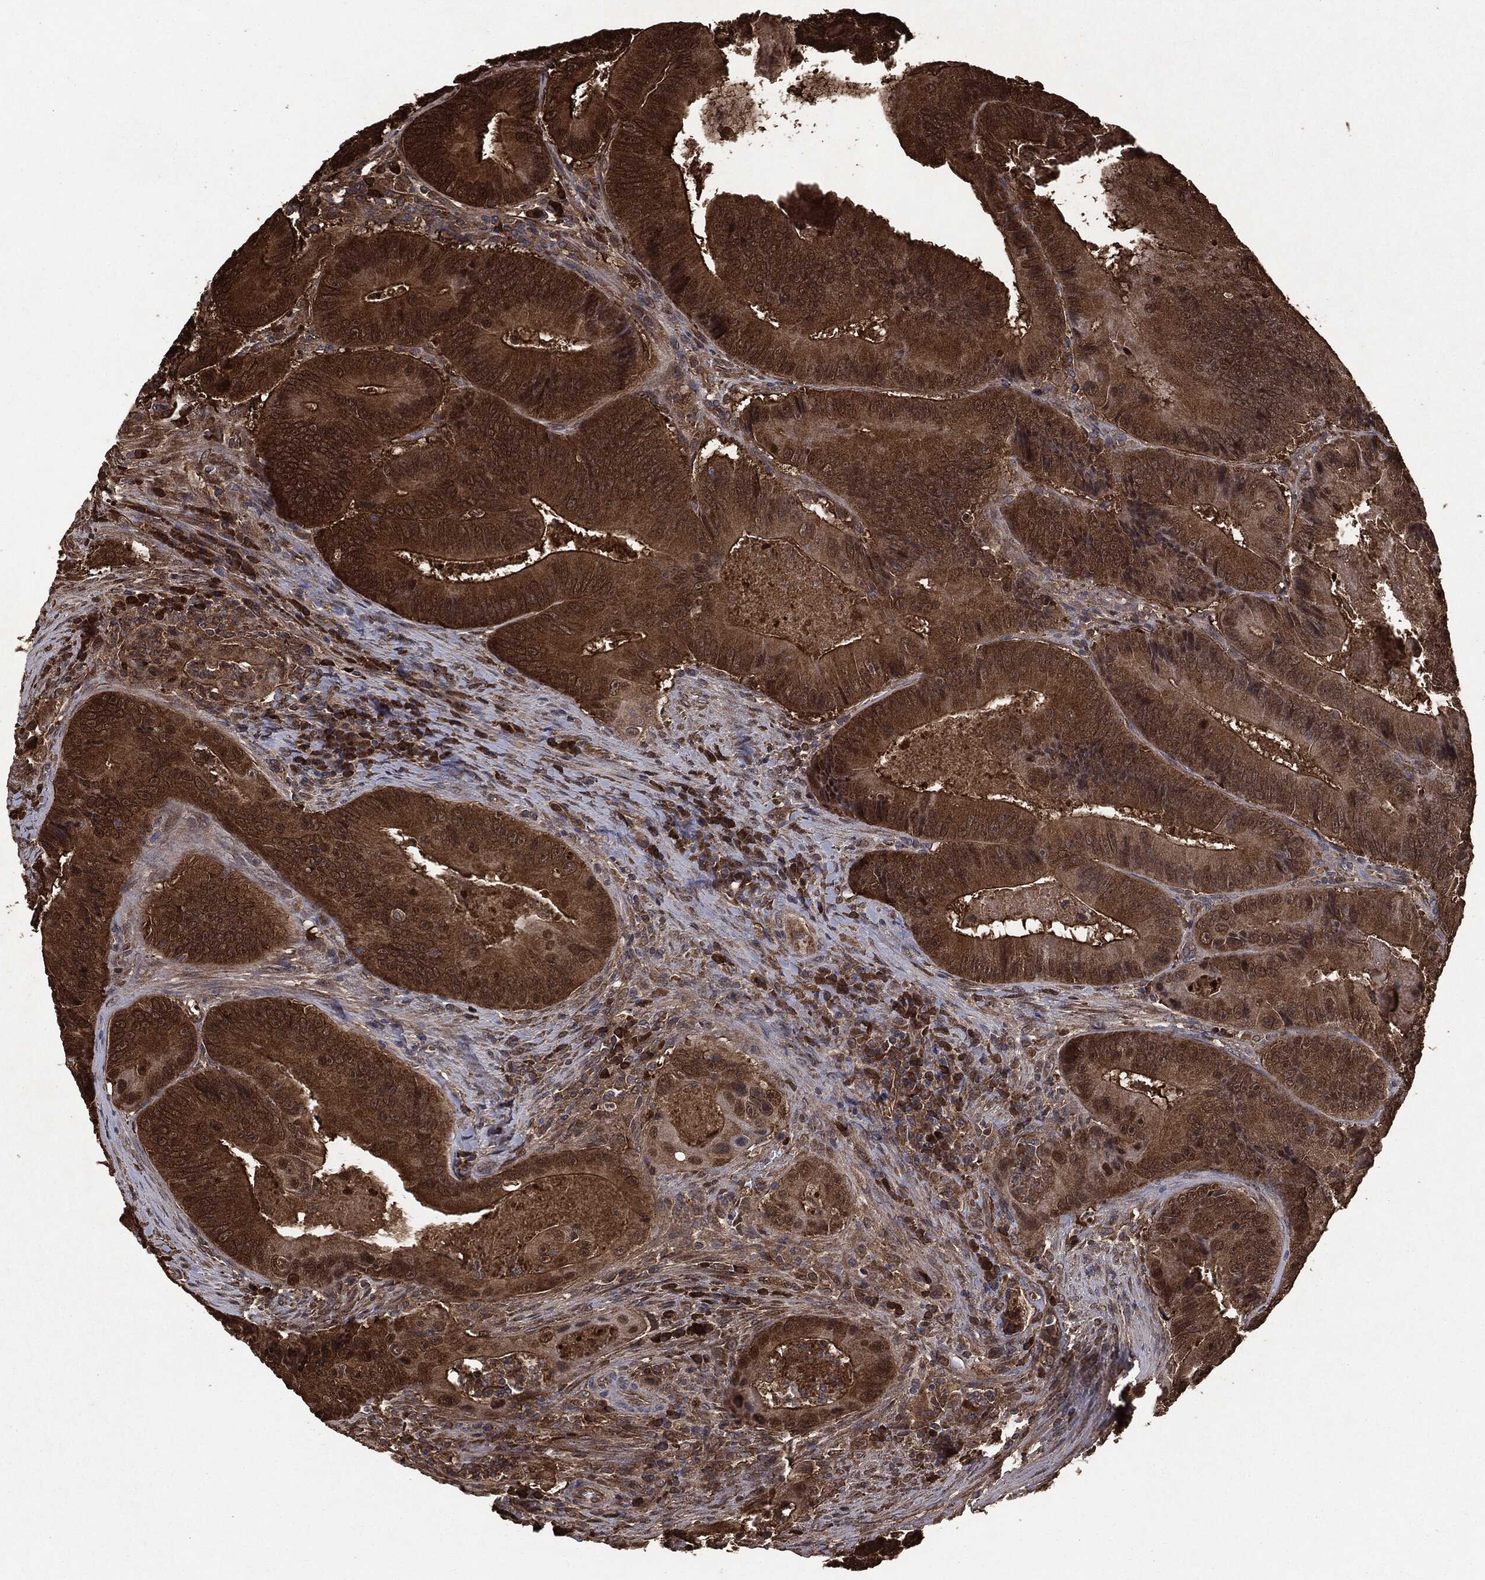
{"staining": {"intensity": "strong", "quantity": ">75%", "location": "cytoplasmic/membranous"}, "tissue": "colorectal cancer", "cell_type": "Tumor cells", "image_type": "cancer", "snomed": [{"axis": "morphology", "description": "Adenocarcinoma, NOS"}, {"axis": "topography", "description": "Colon"}], "caption": "This is a histology image of IHC staining of adenocarcinoma (colorectal), which shows strong staining in the cytoplasmic/membranous of tumor cells.", "gene": "NME1", "patient": {"sex": "female", "age": 86}}